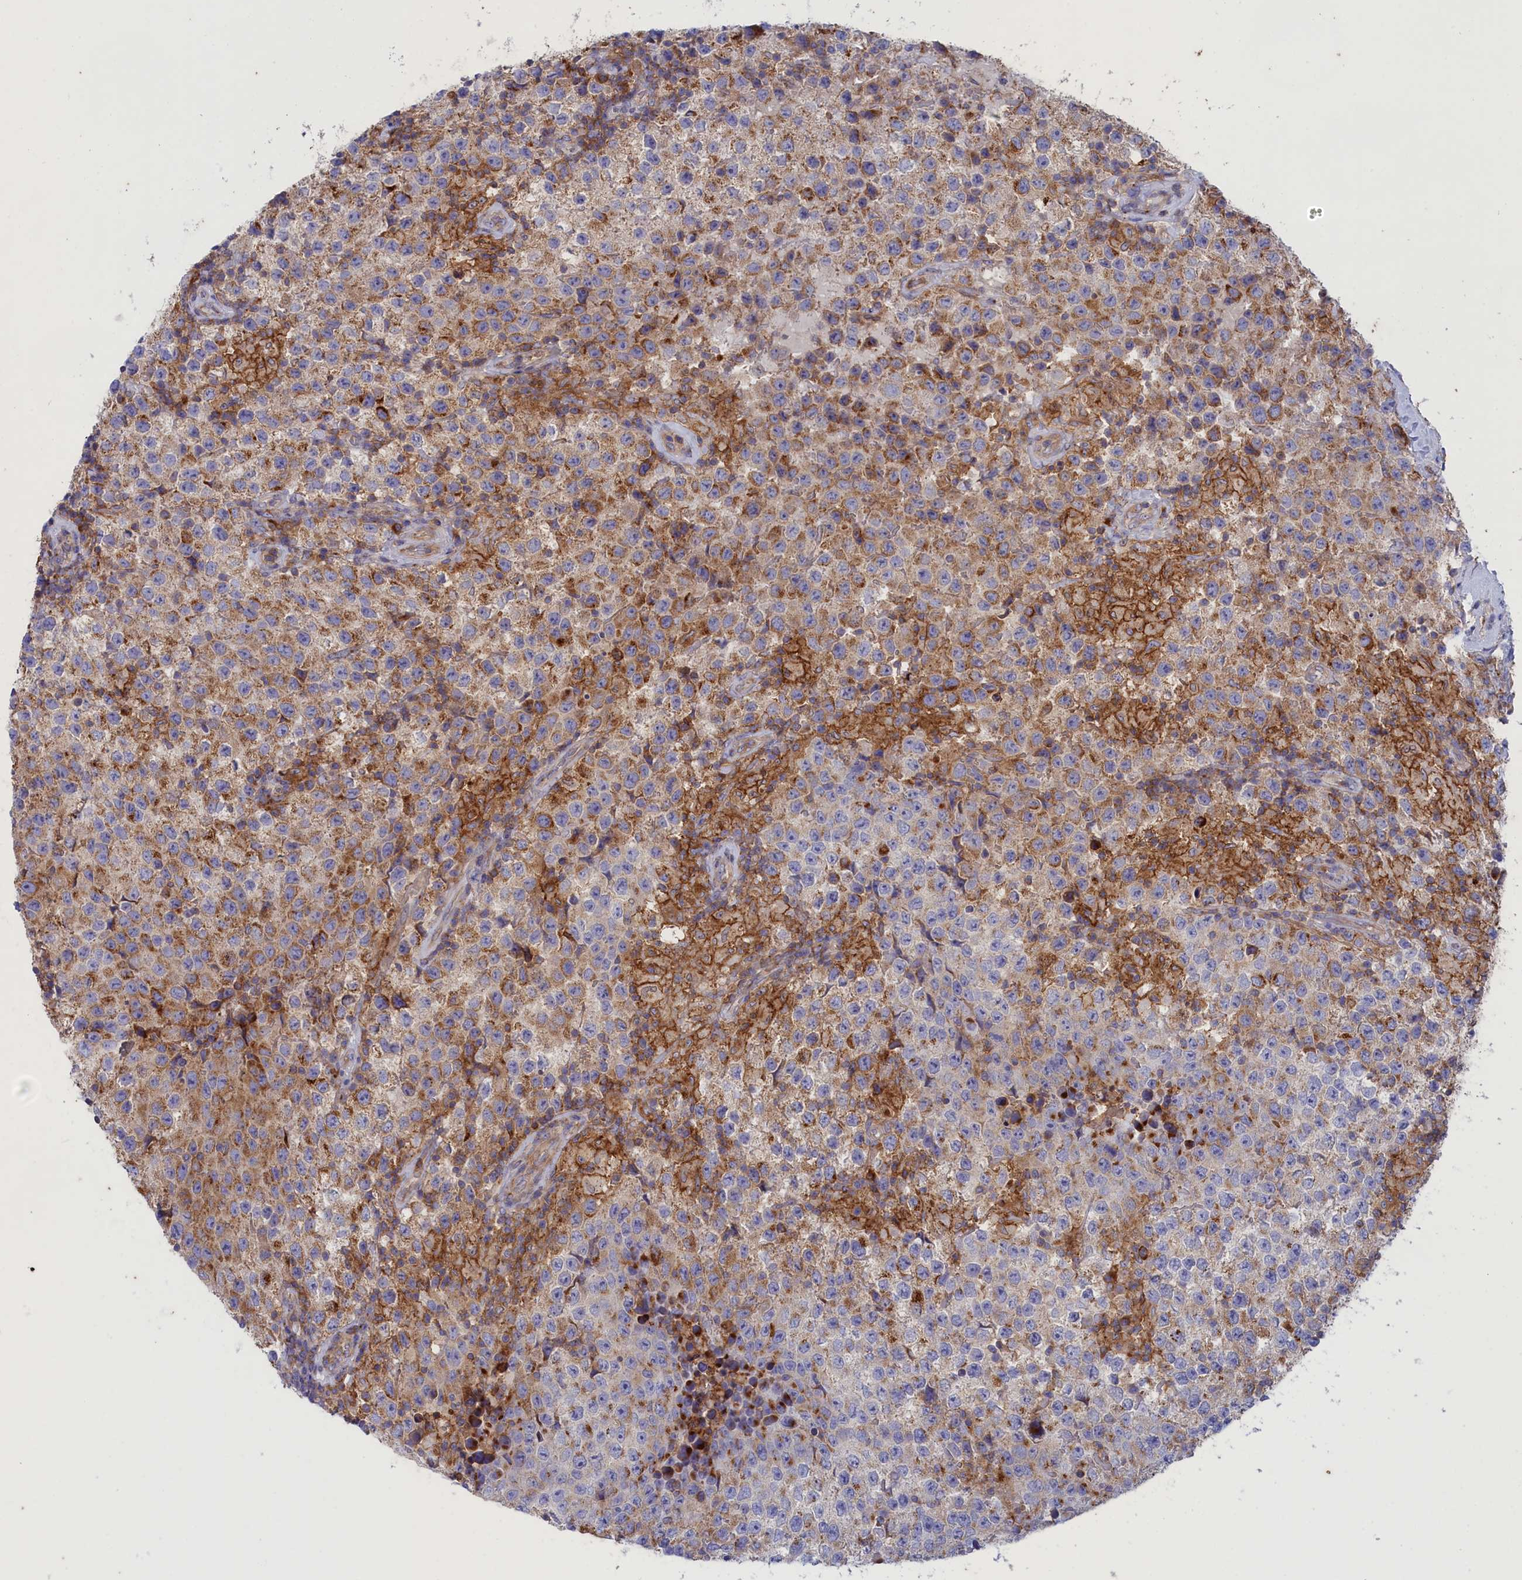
{"staining": {"intensity": "weak", "quantity": ">75%", "location": "cytoplasmic/membranous"}, "tissue": "testis cancer", "cell_type": "Tumor cells", "image_type": "cancer", "snomed": [{"axis": "morphology", "description": "Seminoma, NOS"}, {"axis": "morphology", "description": "Carcinoma, Embryonal, NOS"}, {"axis": "topography", "description": "Testis"}], "caption": "DAB (3,3'-diaminobenzidine) immunohistochemical staining of human embryonal carcinoma (testis) reveals weak cytoplasmic/membranous protein staining in about >75% of tumor cells.", "gene": "SCAMP4", "patient": {"sex": "male", "age": 41}}